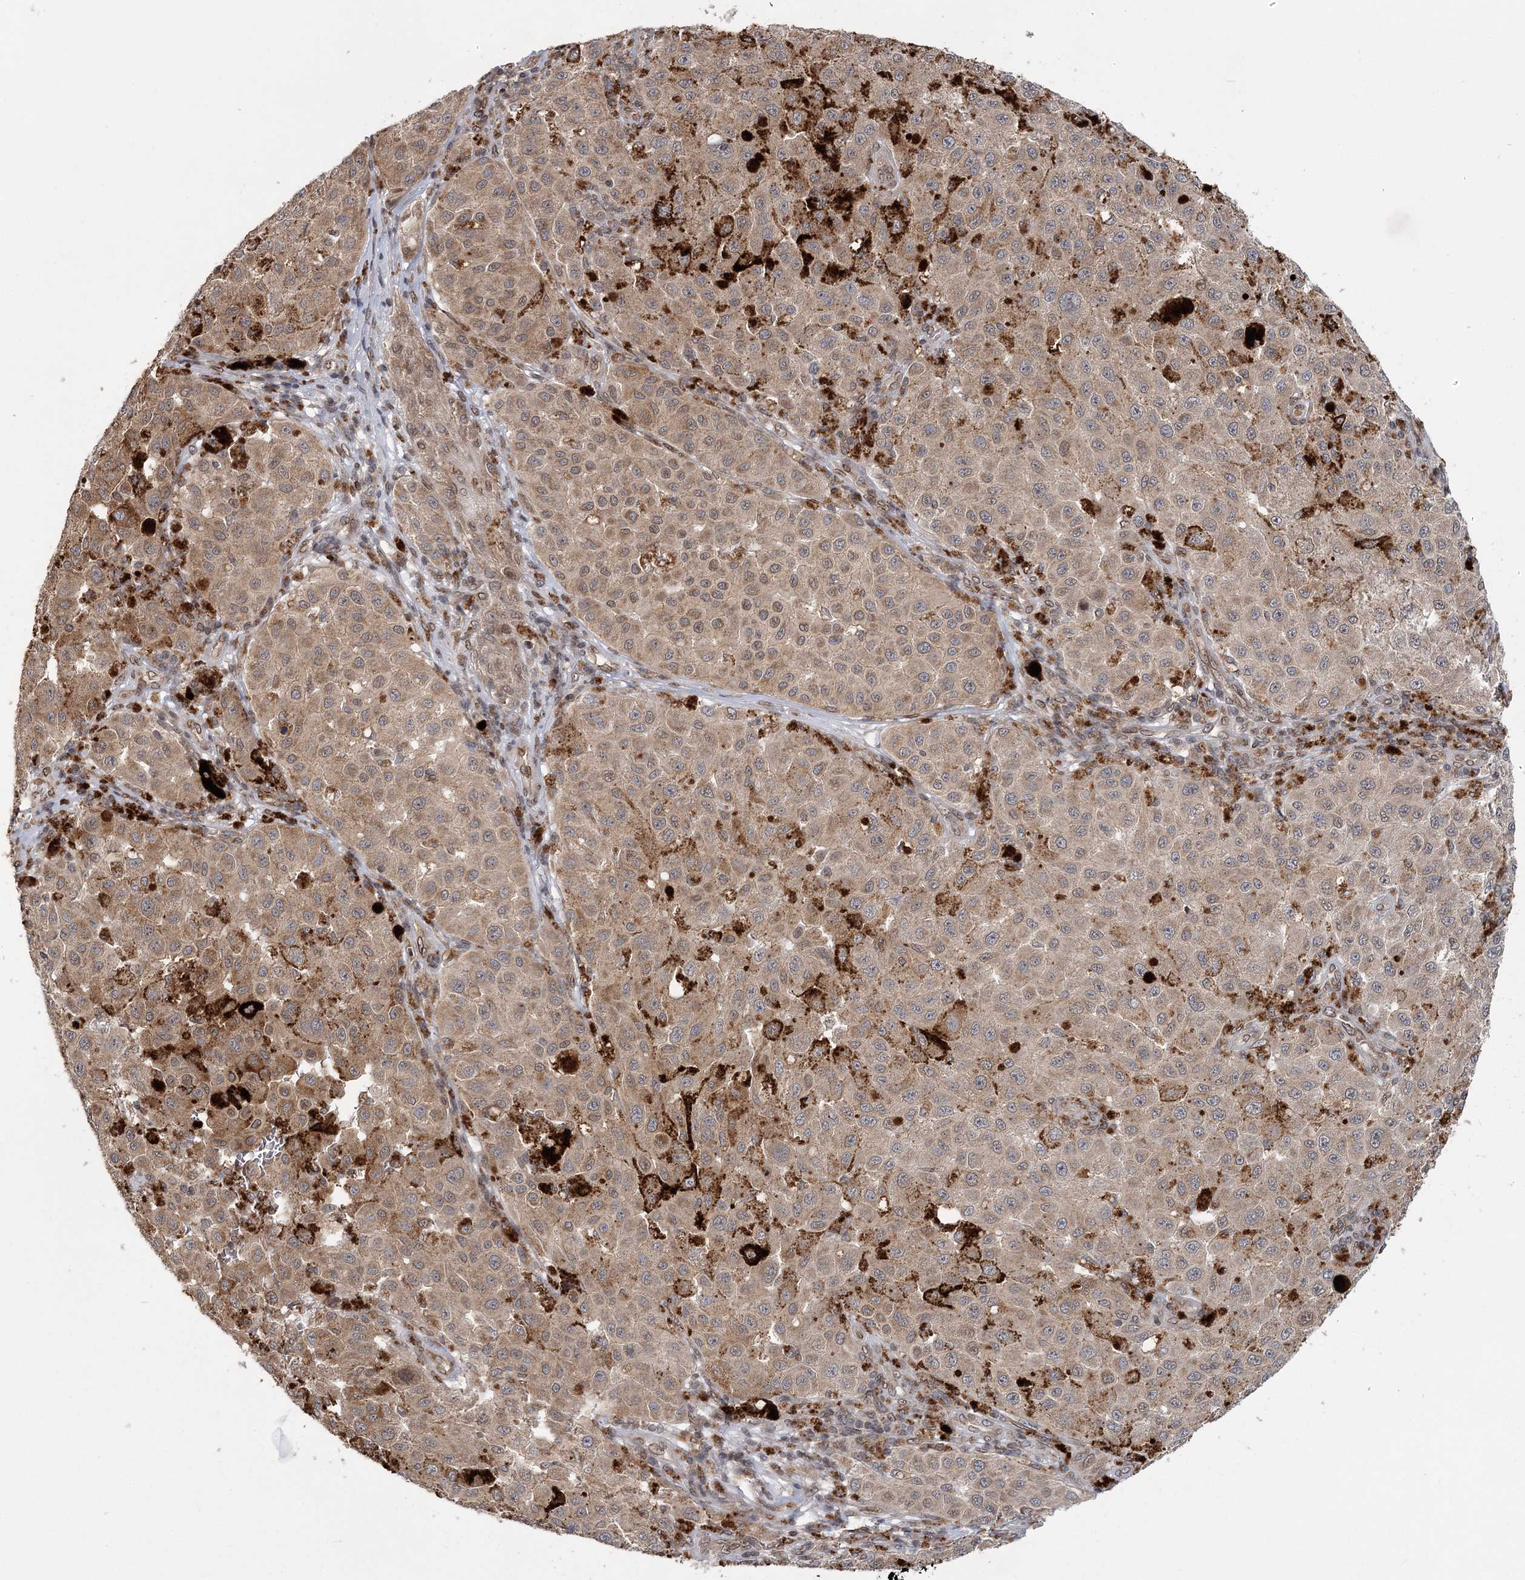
{"staining": {"intensity": "weak", "quantity": ">75%", "location": "cytoplasmic/membranous"}, "tissue": "melanoma", "cell_type": "Tumor cells", "image_type": "cancer", "snomed": [{"axis": "morphology", "description": "Malignant melanoma, NOS"}, {"axis": "topography", "description": "Skin"}], "caption": "Human malignant melanoma stained for a protein (brown) shows weak cytoplasmic/membranous positive positivity in about >75% of tumor cells.", "gene": "DNAJC27", "patient": {"sex": "female", "age": 64}}